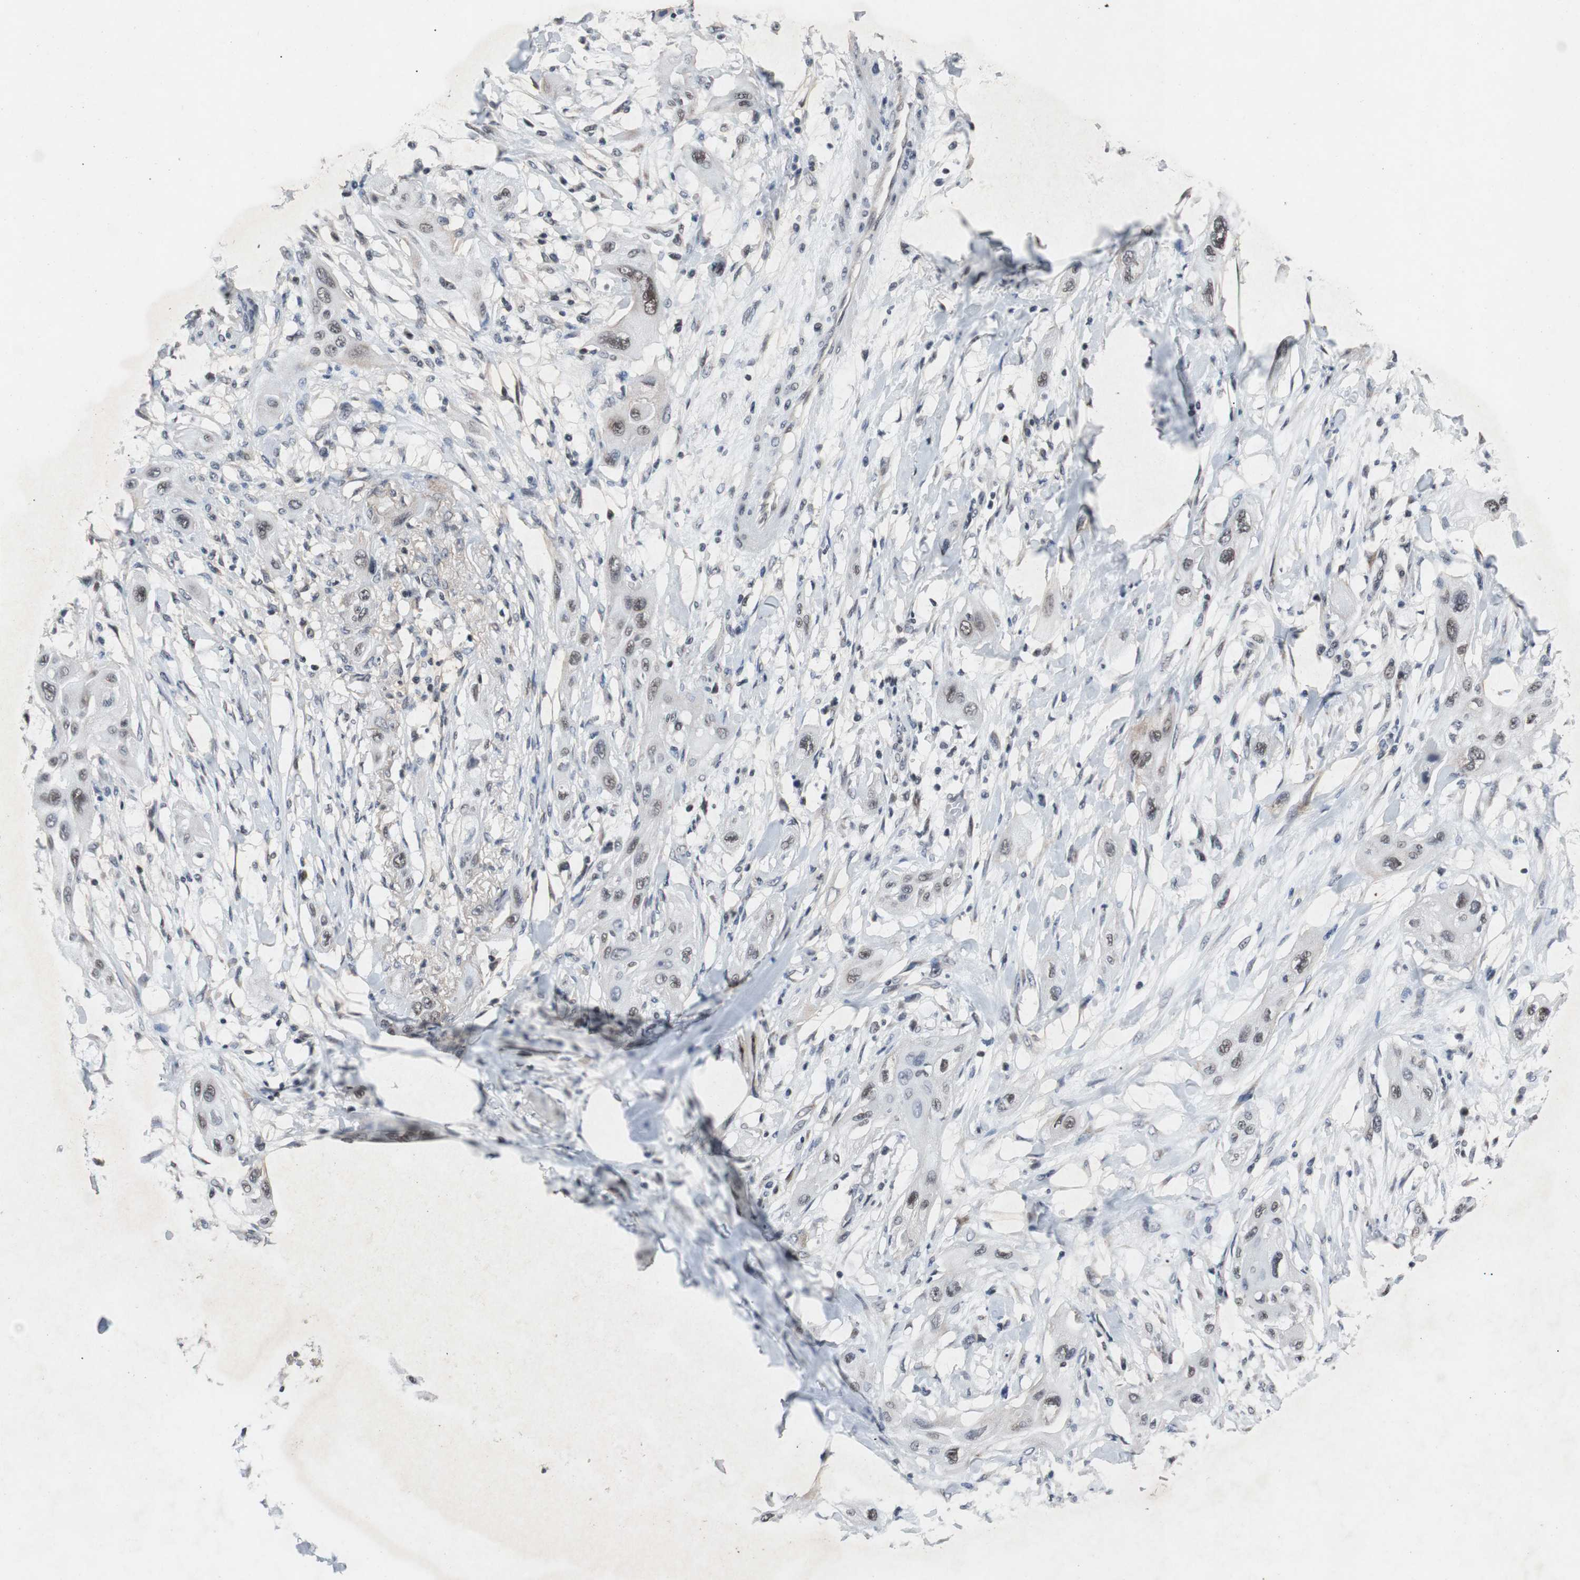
{"staining": {"intensity": "weak", "quantity": "<25%", "location": "nuclear"}, "tissue": "lung cancer", "cell_type": "Tumor cells", "image_type": "cancer", "snomed": [{"axis": "morphology", "description": "Squamous cell carcinoma, NOS"}, {"axis": "topography", "description": "Lung"}], "caption": "This is an IHC micrograph of human lung cancer. There is no staining in tumor cells.", "gene": "TP63", "patient": {"sex": "female", "age": 47}}